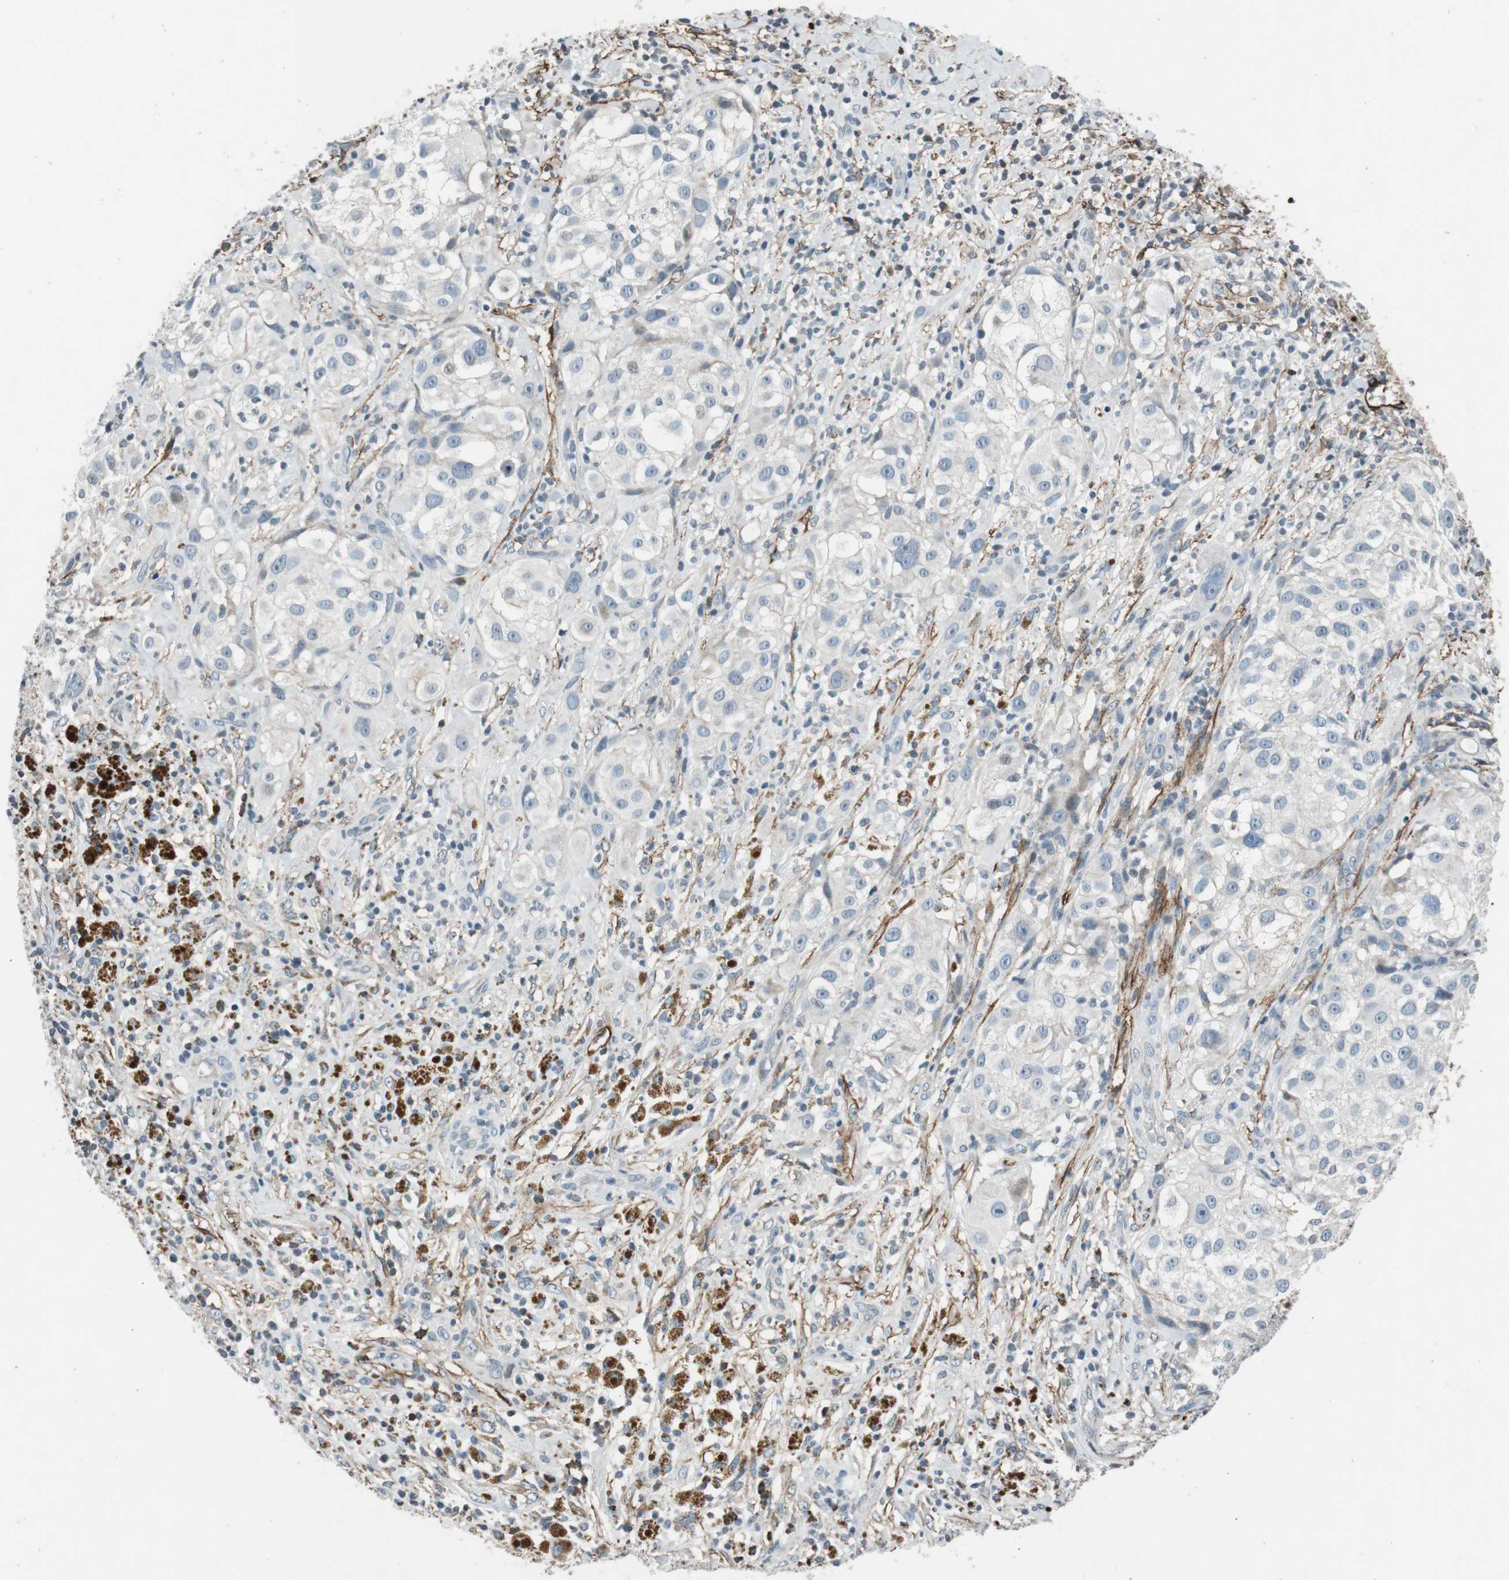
{"staining": {"intensity": "negative", "quantity": "none", "location": "none"}, "tissue": "melanoma", "cell_type": "Tumor cells", "image_type": "cancer", "snomed": [{"axis": "morphology", "description": "Necrosis, NOS"}, {"axis": "morphology", "description": "Malignant melanoma, NOS"}, {"axis": "topography", "description": "Skin"}], "caption": "Micrograph shows no protein expression in tumor cells of melanoma tissue. (Brightfield microscopy of DAB (3,3'-diaminobenzidine) immunohistochemistry (IHC) at high magnification).", "gene": "PDPN", "patient": {"sex": "female", "age": 87}}